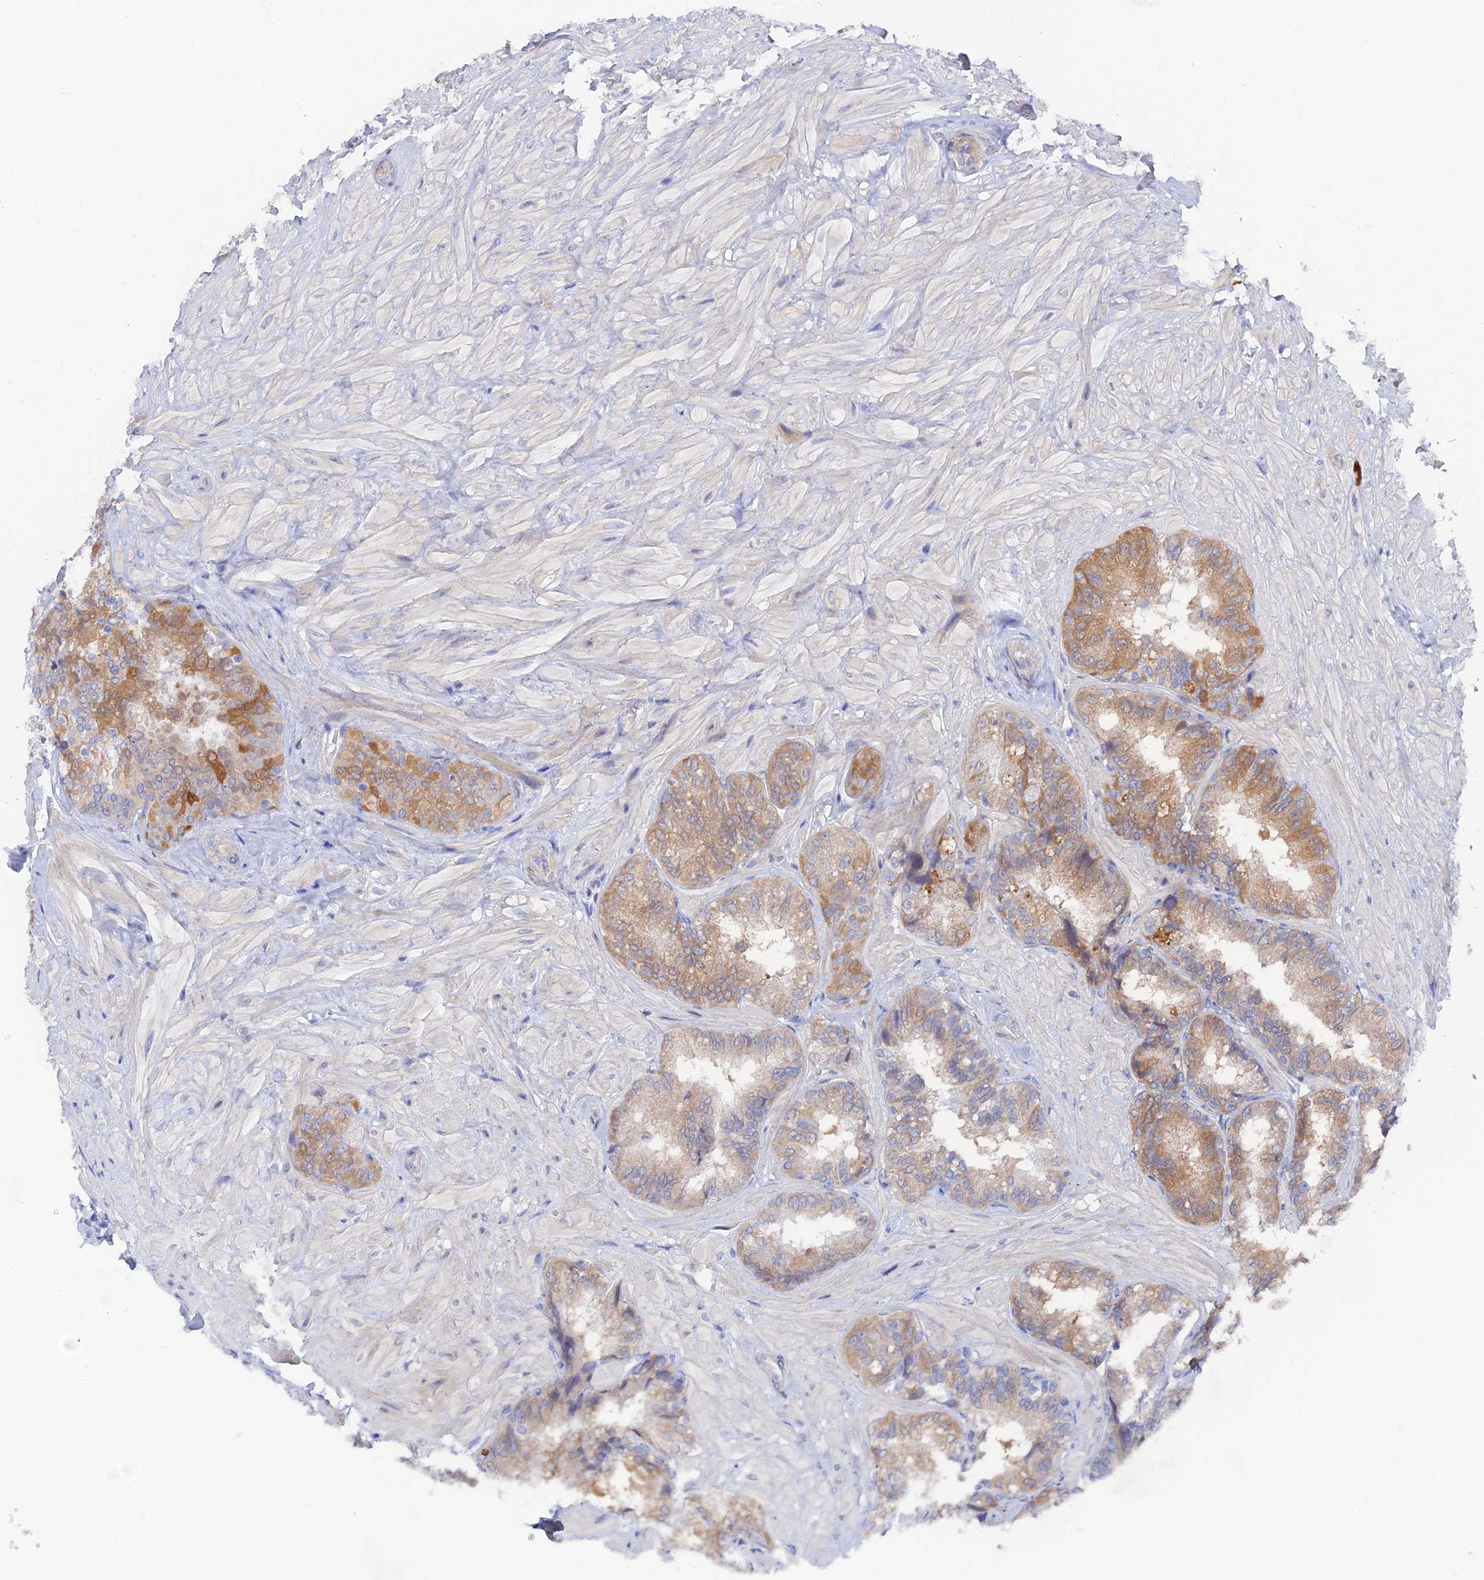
{"staining": {"intensity": "moderate", "quantity": "25%-75%", "location": "cytoplasmic/membranous"}, "tissue": "seminal vesicle", "cell_type": "Glandular cells", "image_type": "normal", "snomed": [{"axis": "morphology", "description": "Normal tissue, NOS"}, {"axis": "topography", "description": "Prostate and seminal vesicle, NOS"}, {"axis": "topography", "description": "Prostate"}, {"axis": "topography", "description": "Seminal veicle"}], "caption": "This photomicrograph shows unremarkable seminal vesicle stained with immunohistochemistry (IHC) to label a protein in brown. The cytoplasmic/membranous of glandular cells show moderate positivity for the protein. Nuclei are counter-stained blue.", "gene": "DACT3", "patient": {"sex": "male", "age": 67}}